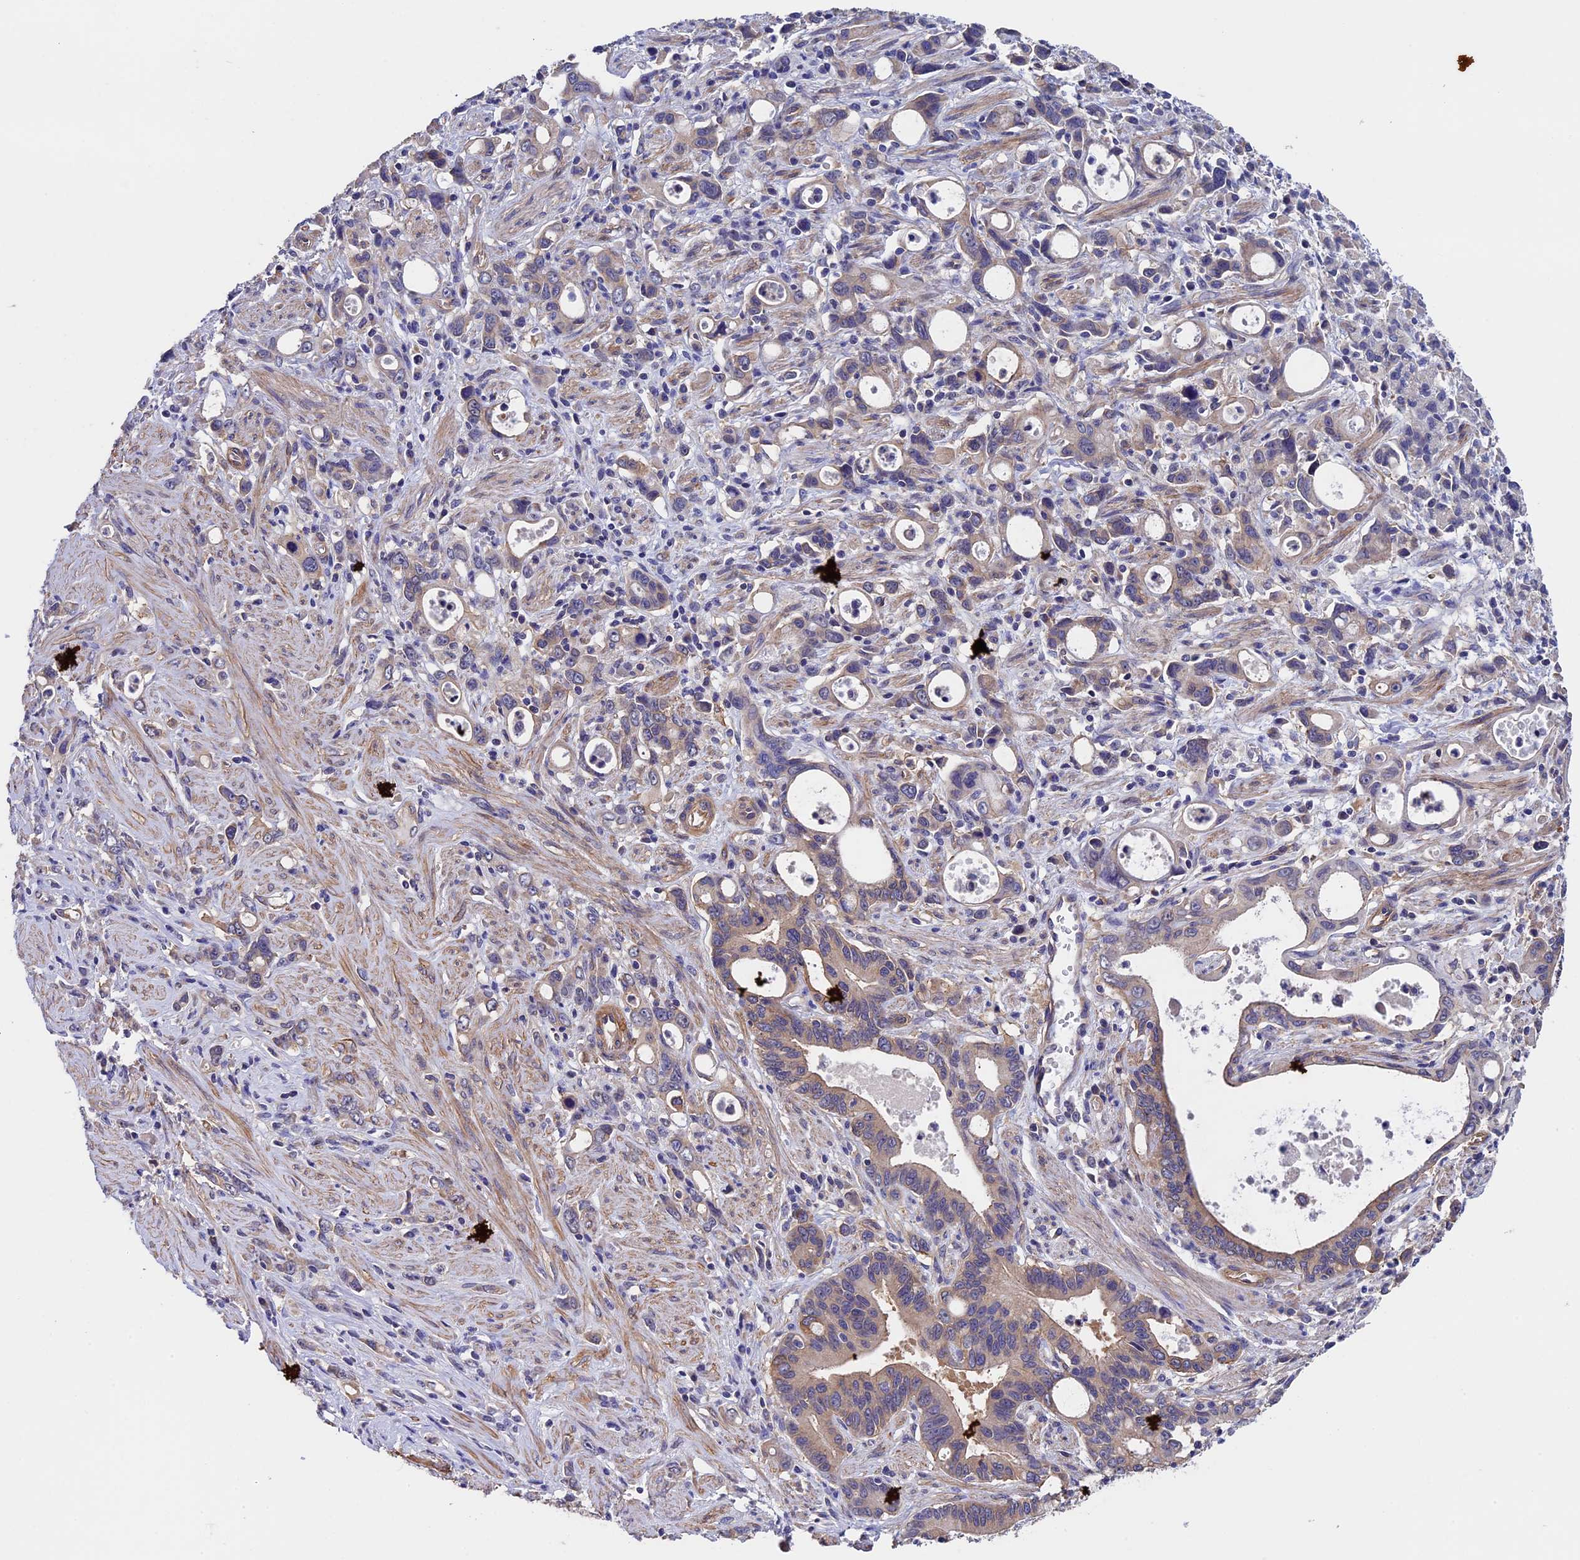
{"staining": {"intensity": "weak", "quantity": "<25%", "location": "cytoplasmic/membranous"}, "tissue": "stomach cancer", "cell_type": "Tumor cells", "image_type": "cancer", "snomed": [{"axis": "morphology", "description": "Adenocarcinoma, NOS"}, {"axis": "topography", "description": "Stomach, lower"}], "caption": "IHC micrograph of neoplastic tissue: stomach cancer (adenocarcinoma) stained with DAB (3,3'-diaminobenzidine) shows no significant protein positivity in tumor cells.", "gene": "SLC9A5", "patient": {"sex": "female", "age": 43}}